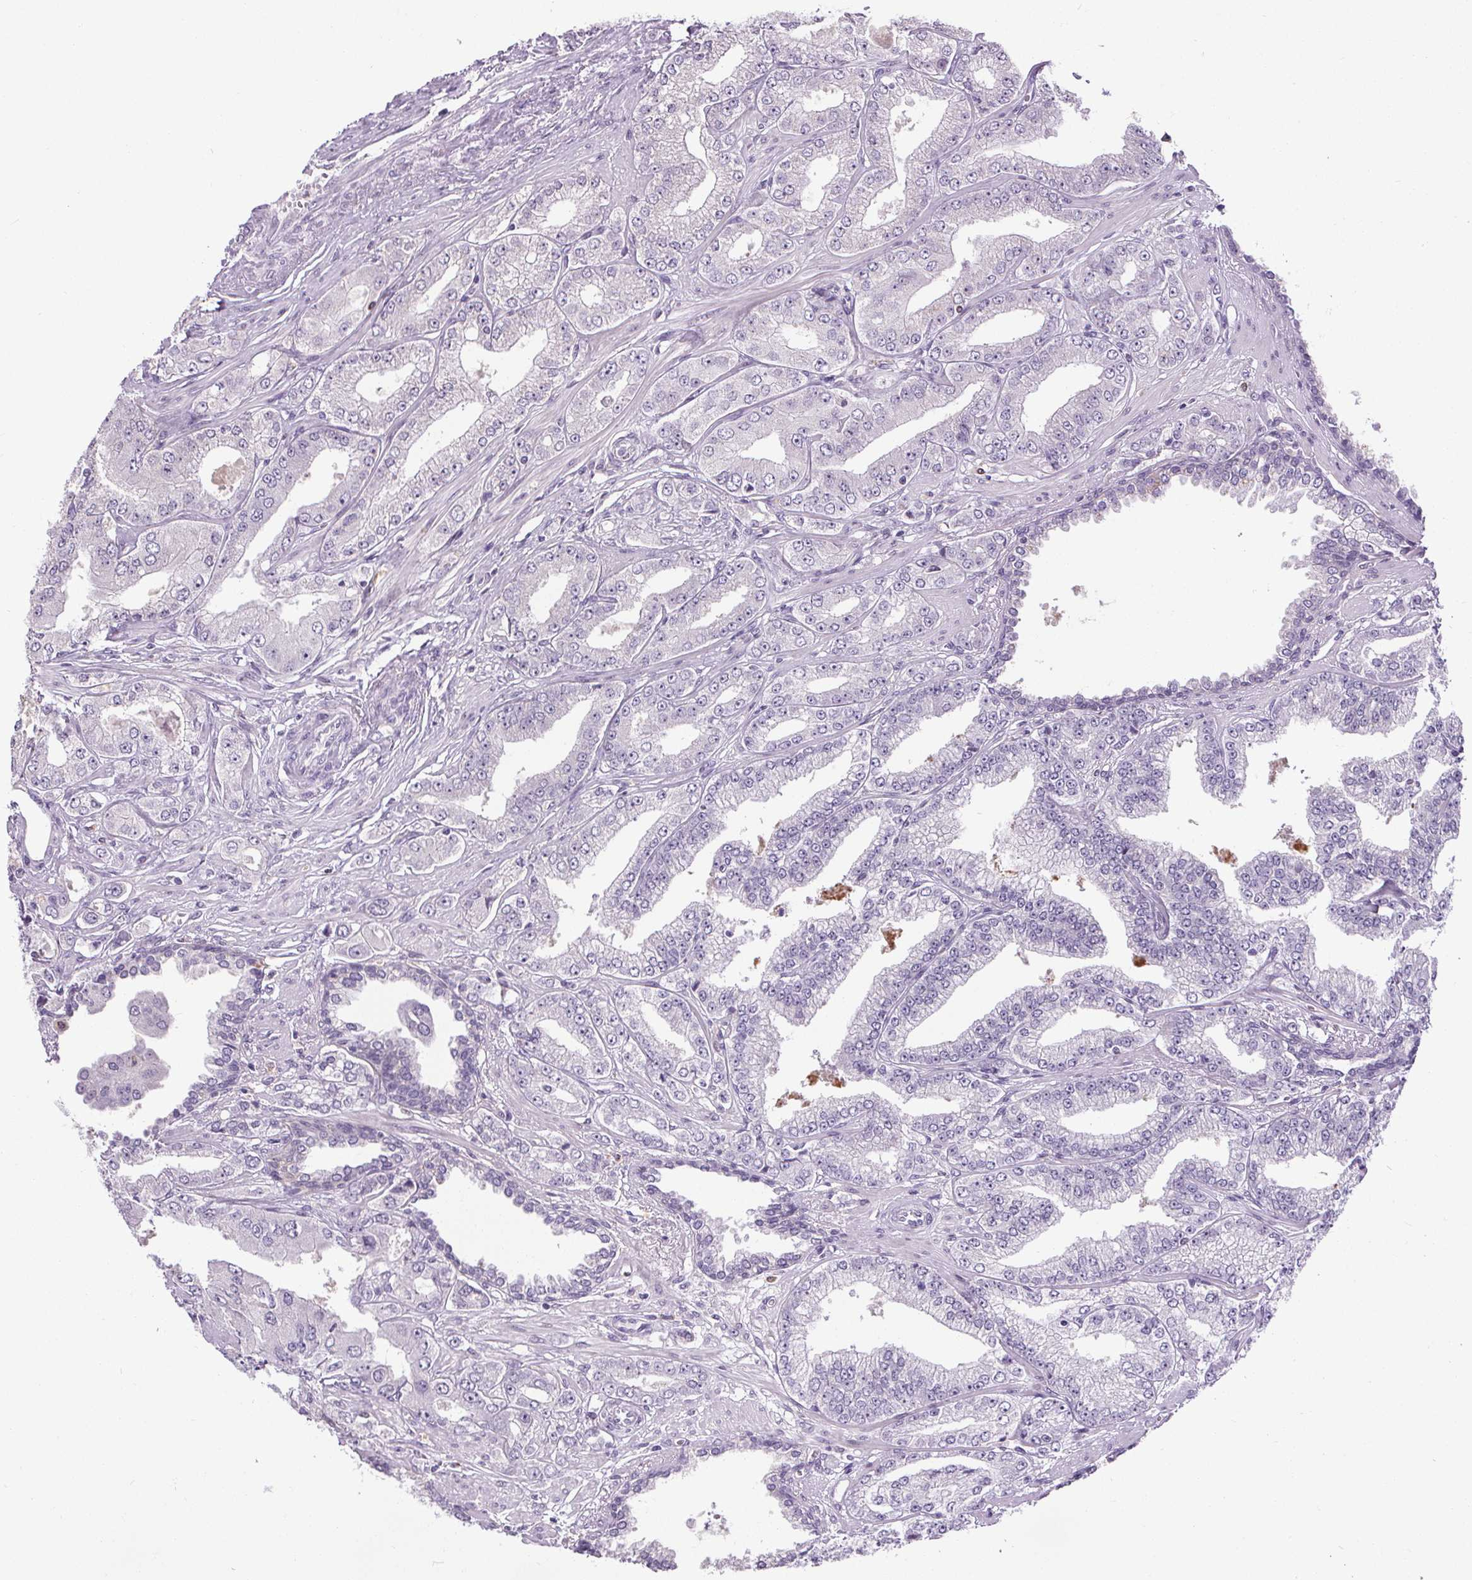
{"staining": {"intensity": "negative", "quantity": "none", "location": "none"}, "tissue": "prostate cancer", "cell_type": "Tumor cells", "image_type": "cancer", "snomed": [{"axis": "morphology", "description": "Adenocarcinoma, Low grade"}, {"axis": "topography", "description": "Prostate"}], "caption": "A high-resolution image shows immunohistochemistry staining of low-grade adenocarcinoma (prostate), which shows no significant positivity in tumor cells.", "gene": "TMEM240", "patient": {"sex": "male", "age": 60}}